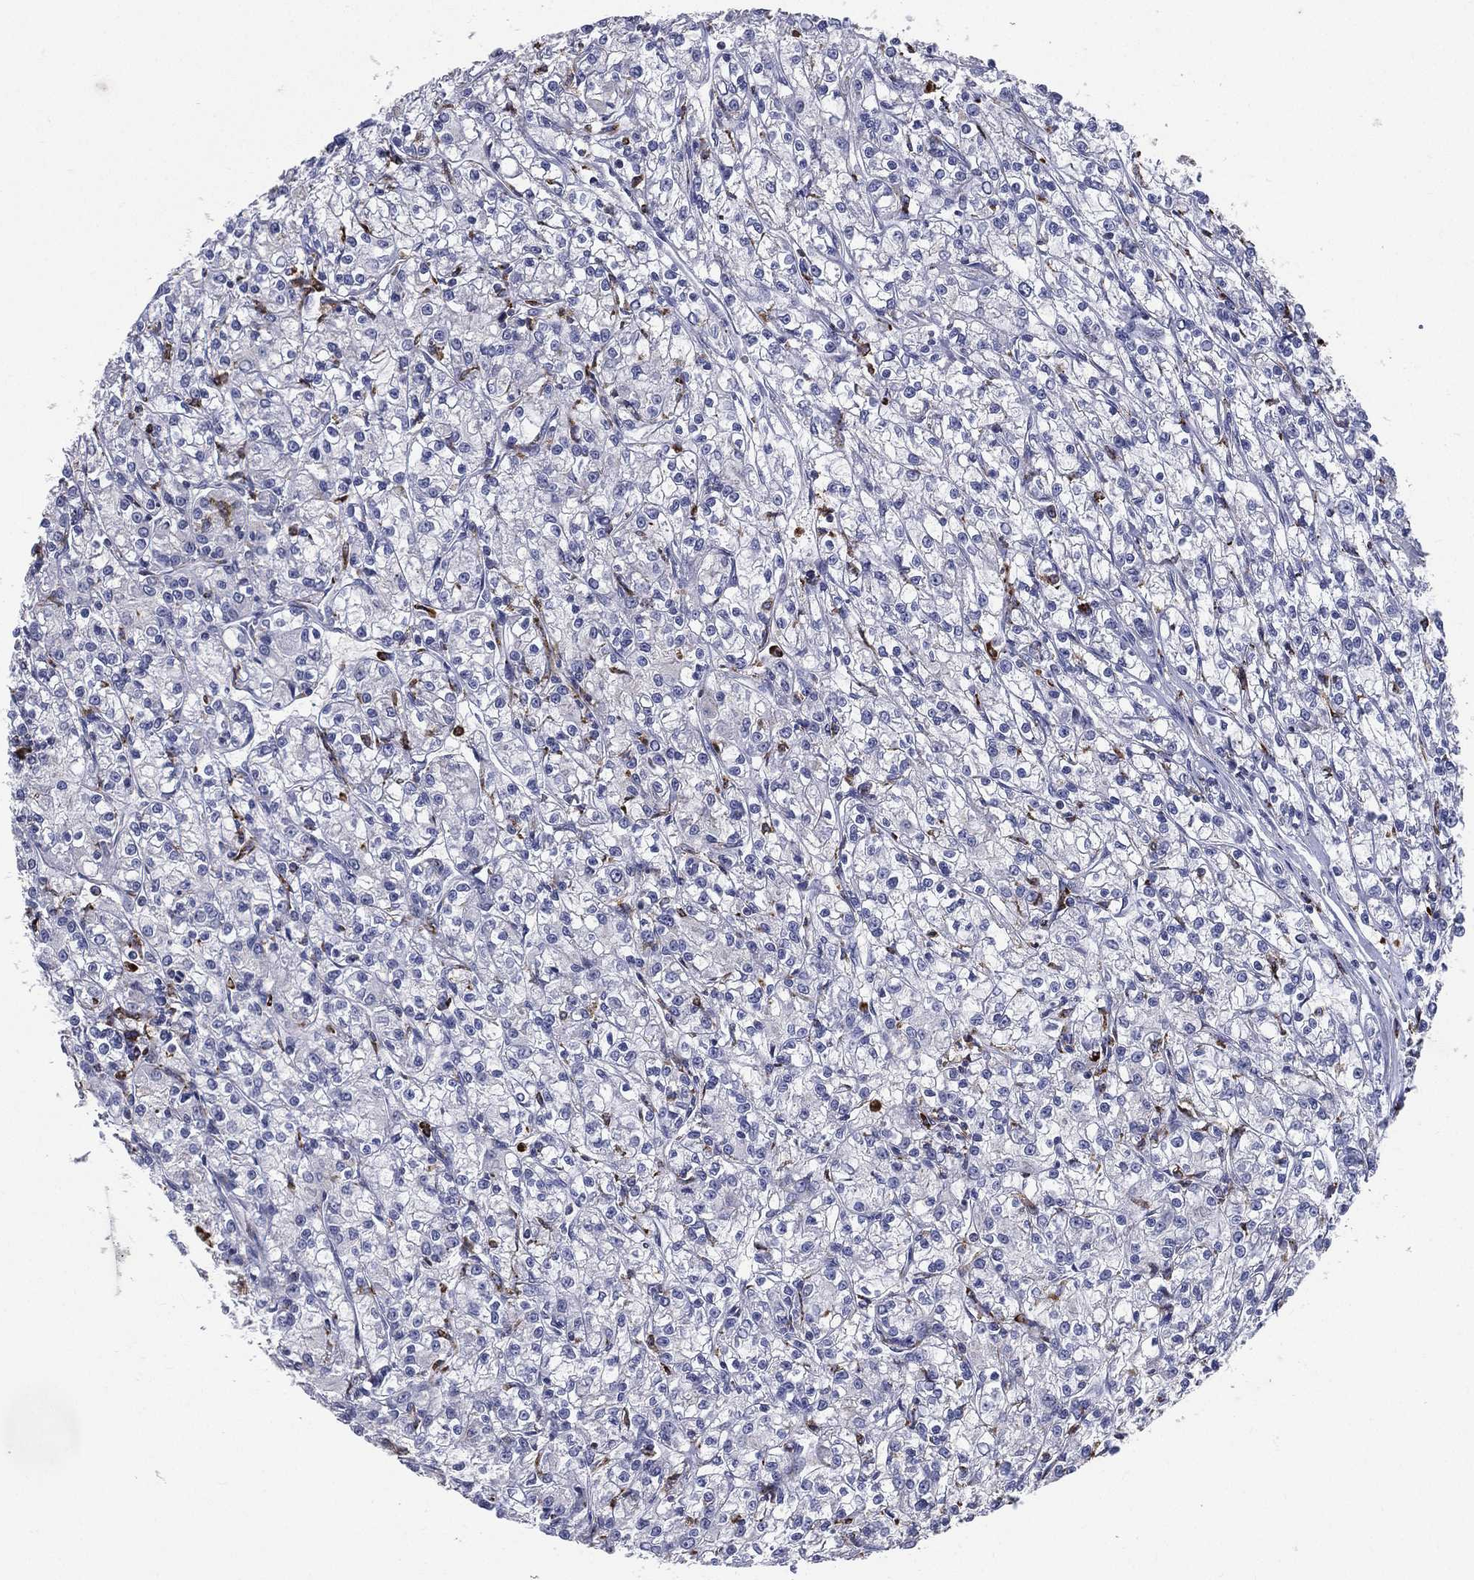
{"staining": {"intensity": "negative", "quantity": "none", "location": "none"}, "tissue": "renal cancer", "cell_type": "Tumor cells", "image_type": "cancer", "snomed": [{"axis": "morphology", "description": "Adenocarcinoma, NOS"}, {"axis": "topography", "description": "Kidney"}], "caption": "A high-resolution photomicrograph shows immunohistochemistry staining of adenocarcinoma (renal), which reveals no significant staining in tumor cells.", "gene": "EVI2B", "patient": {"sex": "female", "age": 59}}